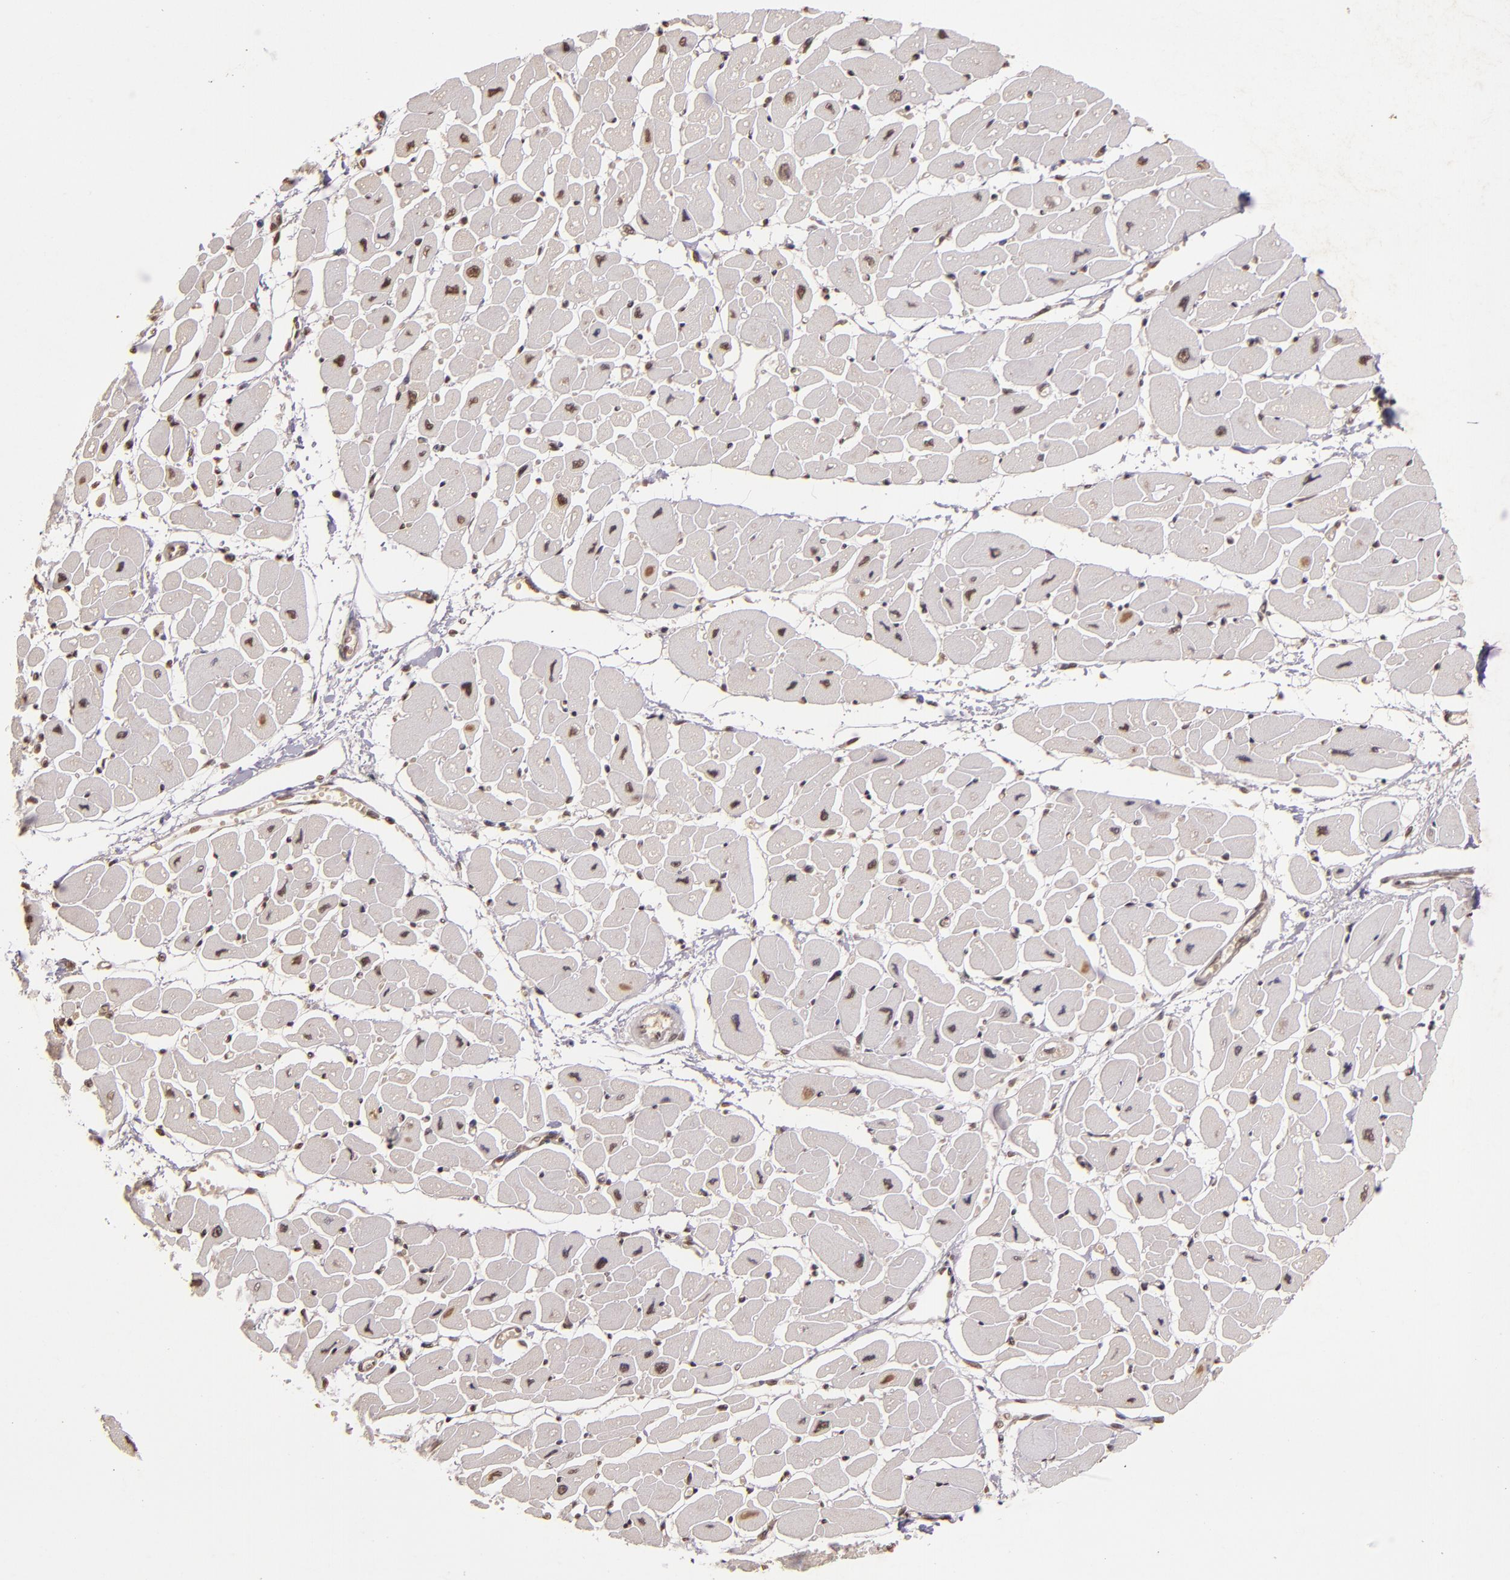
{"staining": {"intensity": "weak", "quantity": "25%-75%", "location": "cytoplasmic/membranous,nuclear"}, "tissue": "heart muscle", "cell_type": "Cardiomyocytes", "image_type": "normal", "snomed": [{"axis": "morphology", "description": "Normal tissue, NOS"}, {"axis": "topography", "description": "Heart"}], "caption": "Heart muscle stained with IHC demonstrates weak cytoplasmic/membranous,nuclear positivity in about 25%-75% of cardiomyocytes. The staining was performed using DAB, with brown indicating positive protein expression. Nuclei are stained blue with hematoxylin.", "gene": "CUL1", "patient": {"sex": "female", "age": 54}}